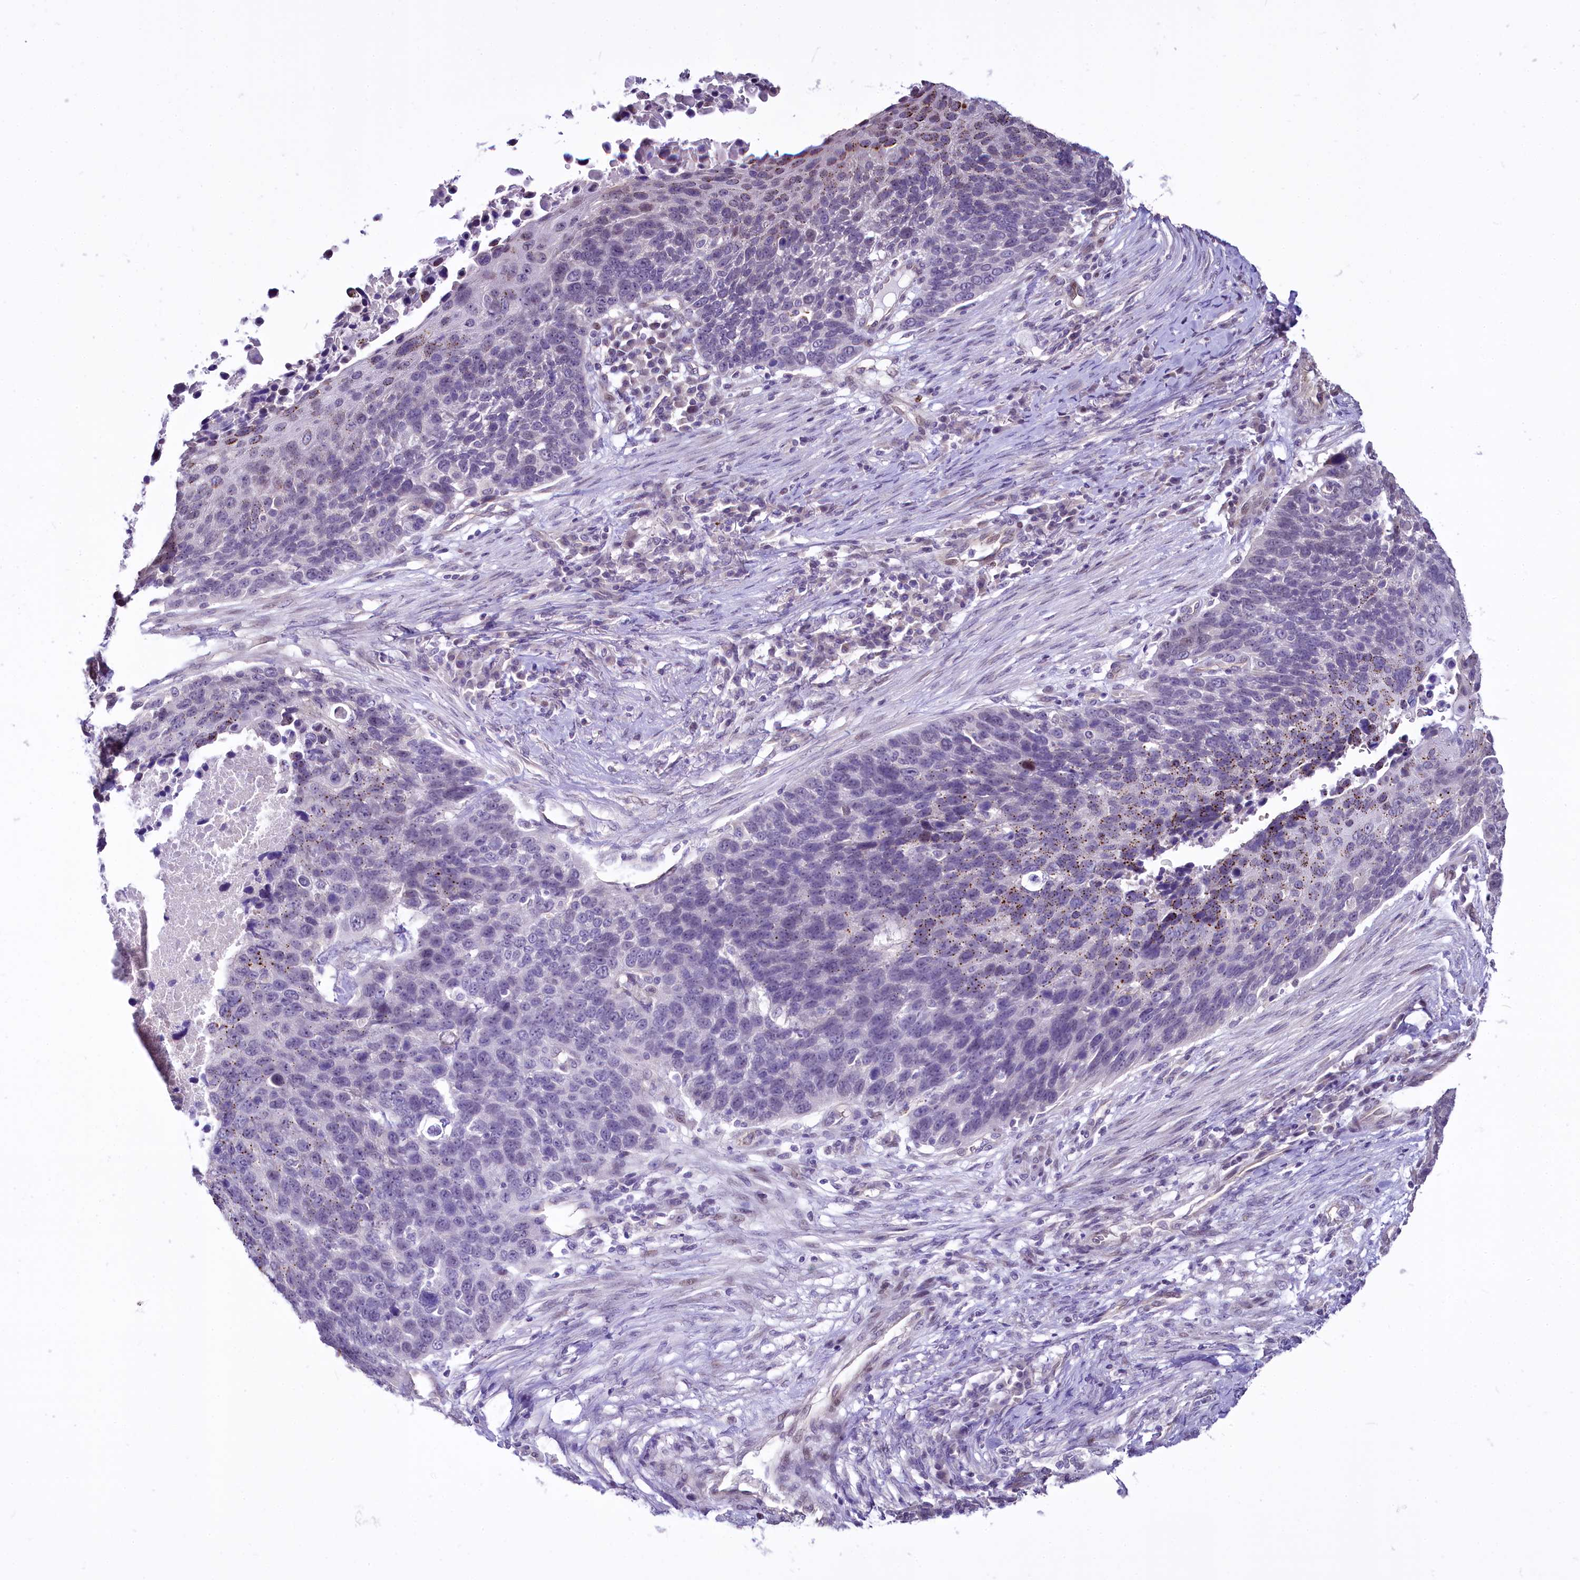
{"staining": {"intensity": "negative", "quantity": "none", "location": "none"}, "tissue": "lung cancer", "cell_type": "Tumor cells", "image_type": "cancer", "snomed": [{"axis": "morphology", "description": "Normal tissue, NOS"}, {"axis": "morphology", "description": "Squamous cell carcinoma, NOS"}, {"axis": "topography", "description": "Lymph node"}, {"axis": "topography", "description": "Lung"}], "caption": "IHC image of neoplastic tissue: human lung cancer stained with DAB (3,3'-diaminobenzidine) reveals no significant protein expression in tumor cells. (DAB immunohistochemistry (IHC), high magnification).", "gene": "BANK1", "patient": {"sex": "male", "age": 66}}